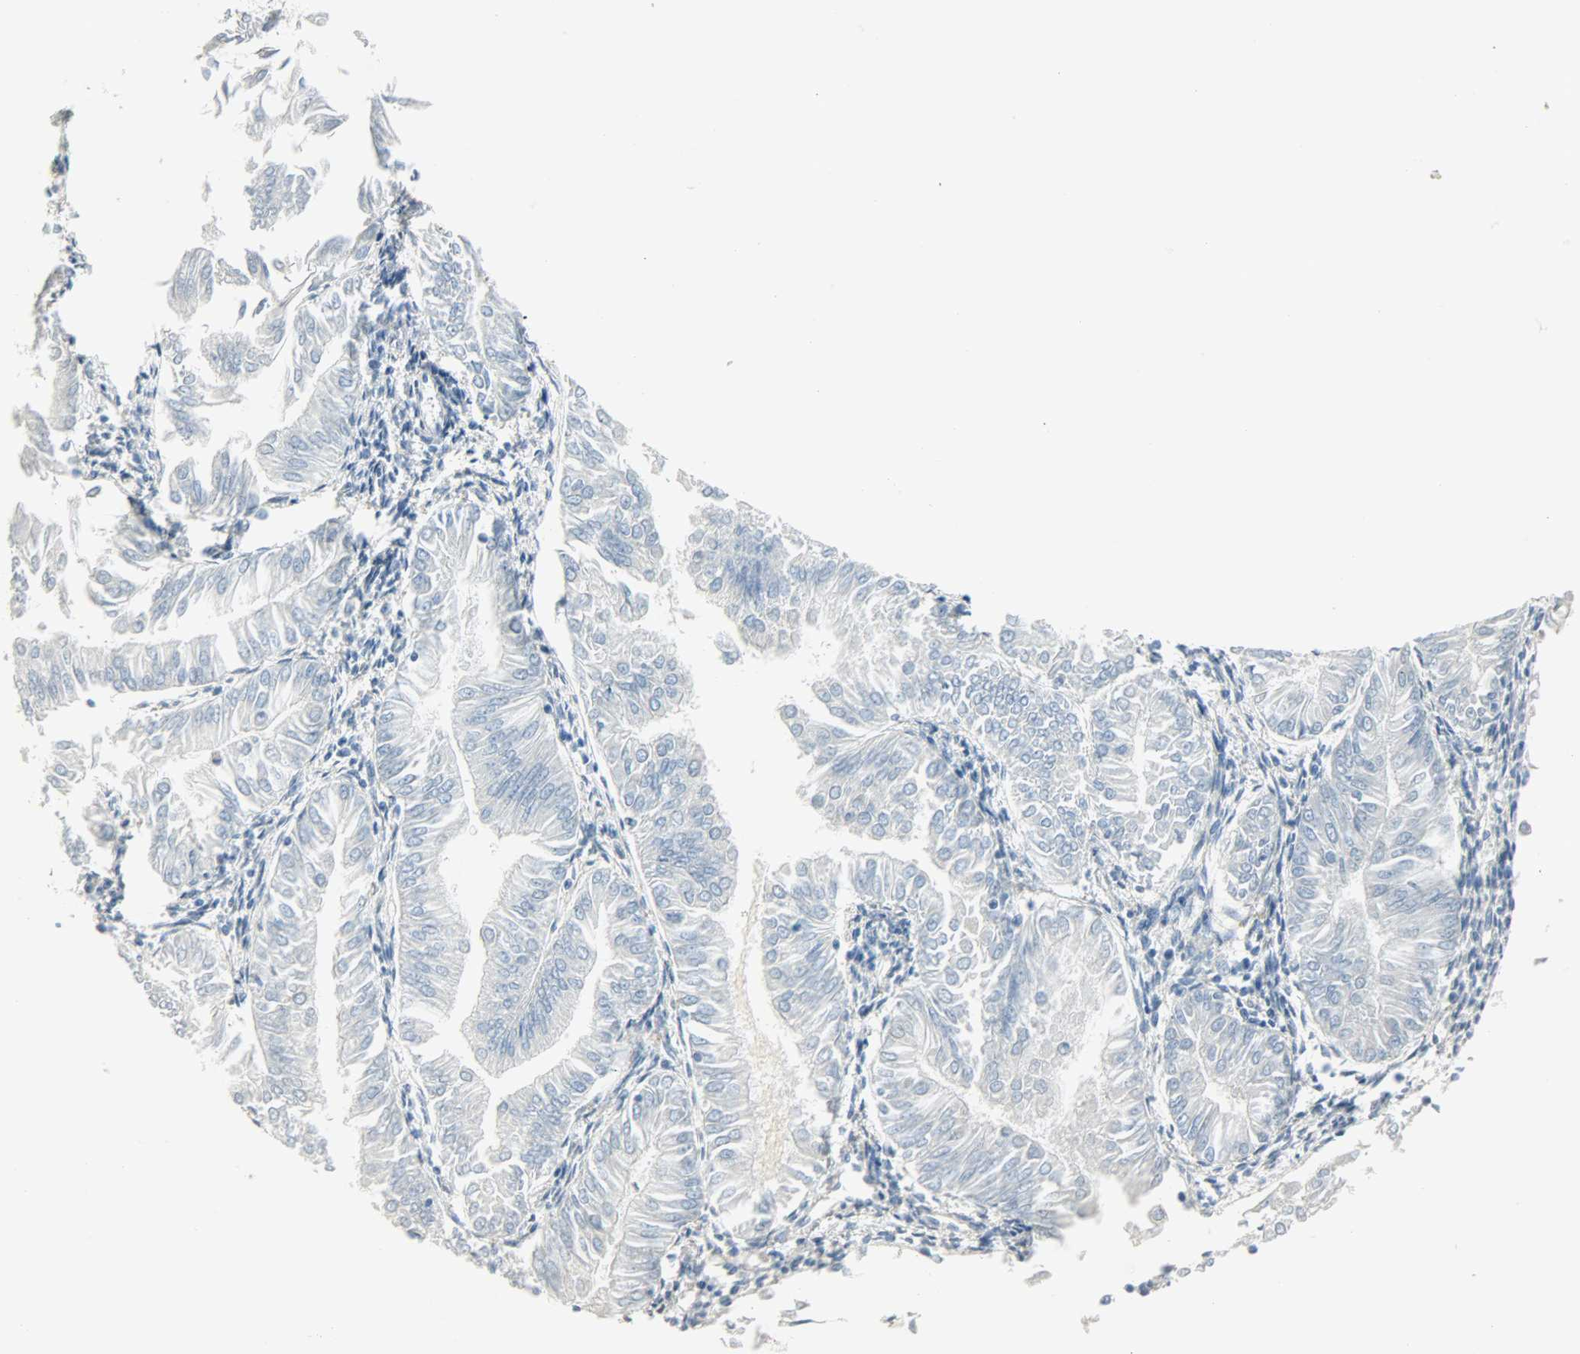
{"staining": {"intensity": "negative", "quantity": "none", "location": "none"}, "tissue": "endometrial cancer", "cell_type": "Tumor cells", "image_type": "cancer", "snomed": [{"axis": "morphology", "description": "Adenocarcinoma, NOS"}, {"axis": "topography", "description": "Endometrium"}], "caption": "The immunohistochemistry (IHC) photomicrograph has no significant positivity in tumor cells of adenocarcinoma (endometrial) tissue.", "gene": "PKD2", "patient": {"sex": "female", "age": 53}}